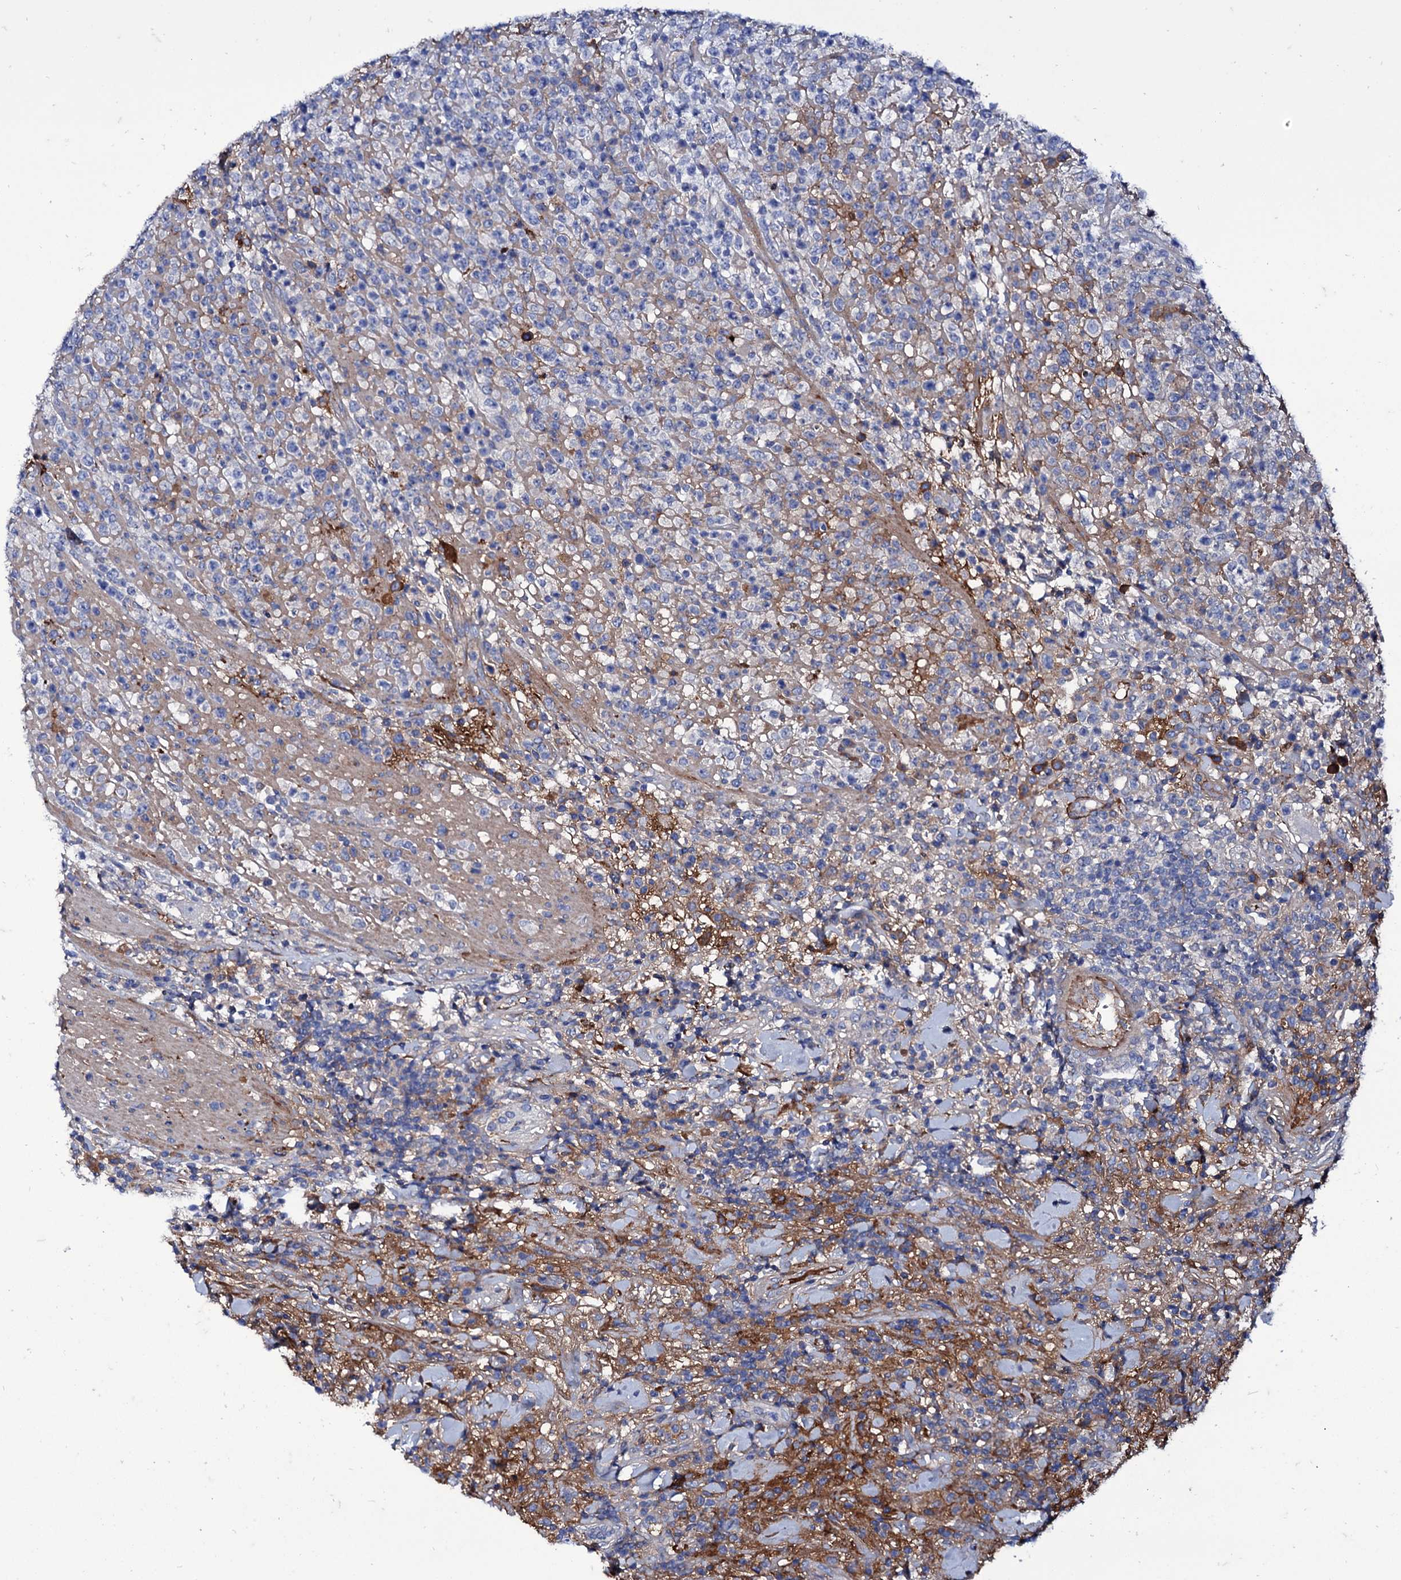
{"staining": {"intensity": "negative", "quantity": "none", "location": "none"}, "tissue": "lymphoma", "cell_type": "Tumor cells", "image_type": "cancer", "snomed": [{"axis": "morphology", "description": "Malignant lymphoma, non-Hodgkin's type, High grade"}, {"axis": "topography", "description": "Colon"}], "caption": "High magnification brightfield microscopy of lymphoma stained with DAB (3,3'-diaminobenzidine) (brown) and counterstained with hematoxylin (blue): tumor cells show no significant expression. (Brightfield microscopy of DAB (3,3'-diaminobenzidine) immunohistochemistry (IHC) at high magnification).", "gene": "AXL", "patient": {"sex": "female", "age": 53}}